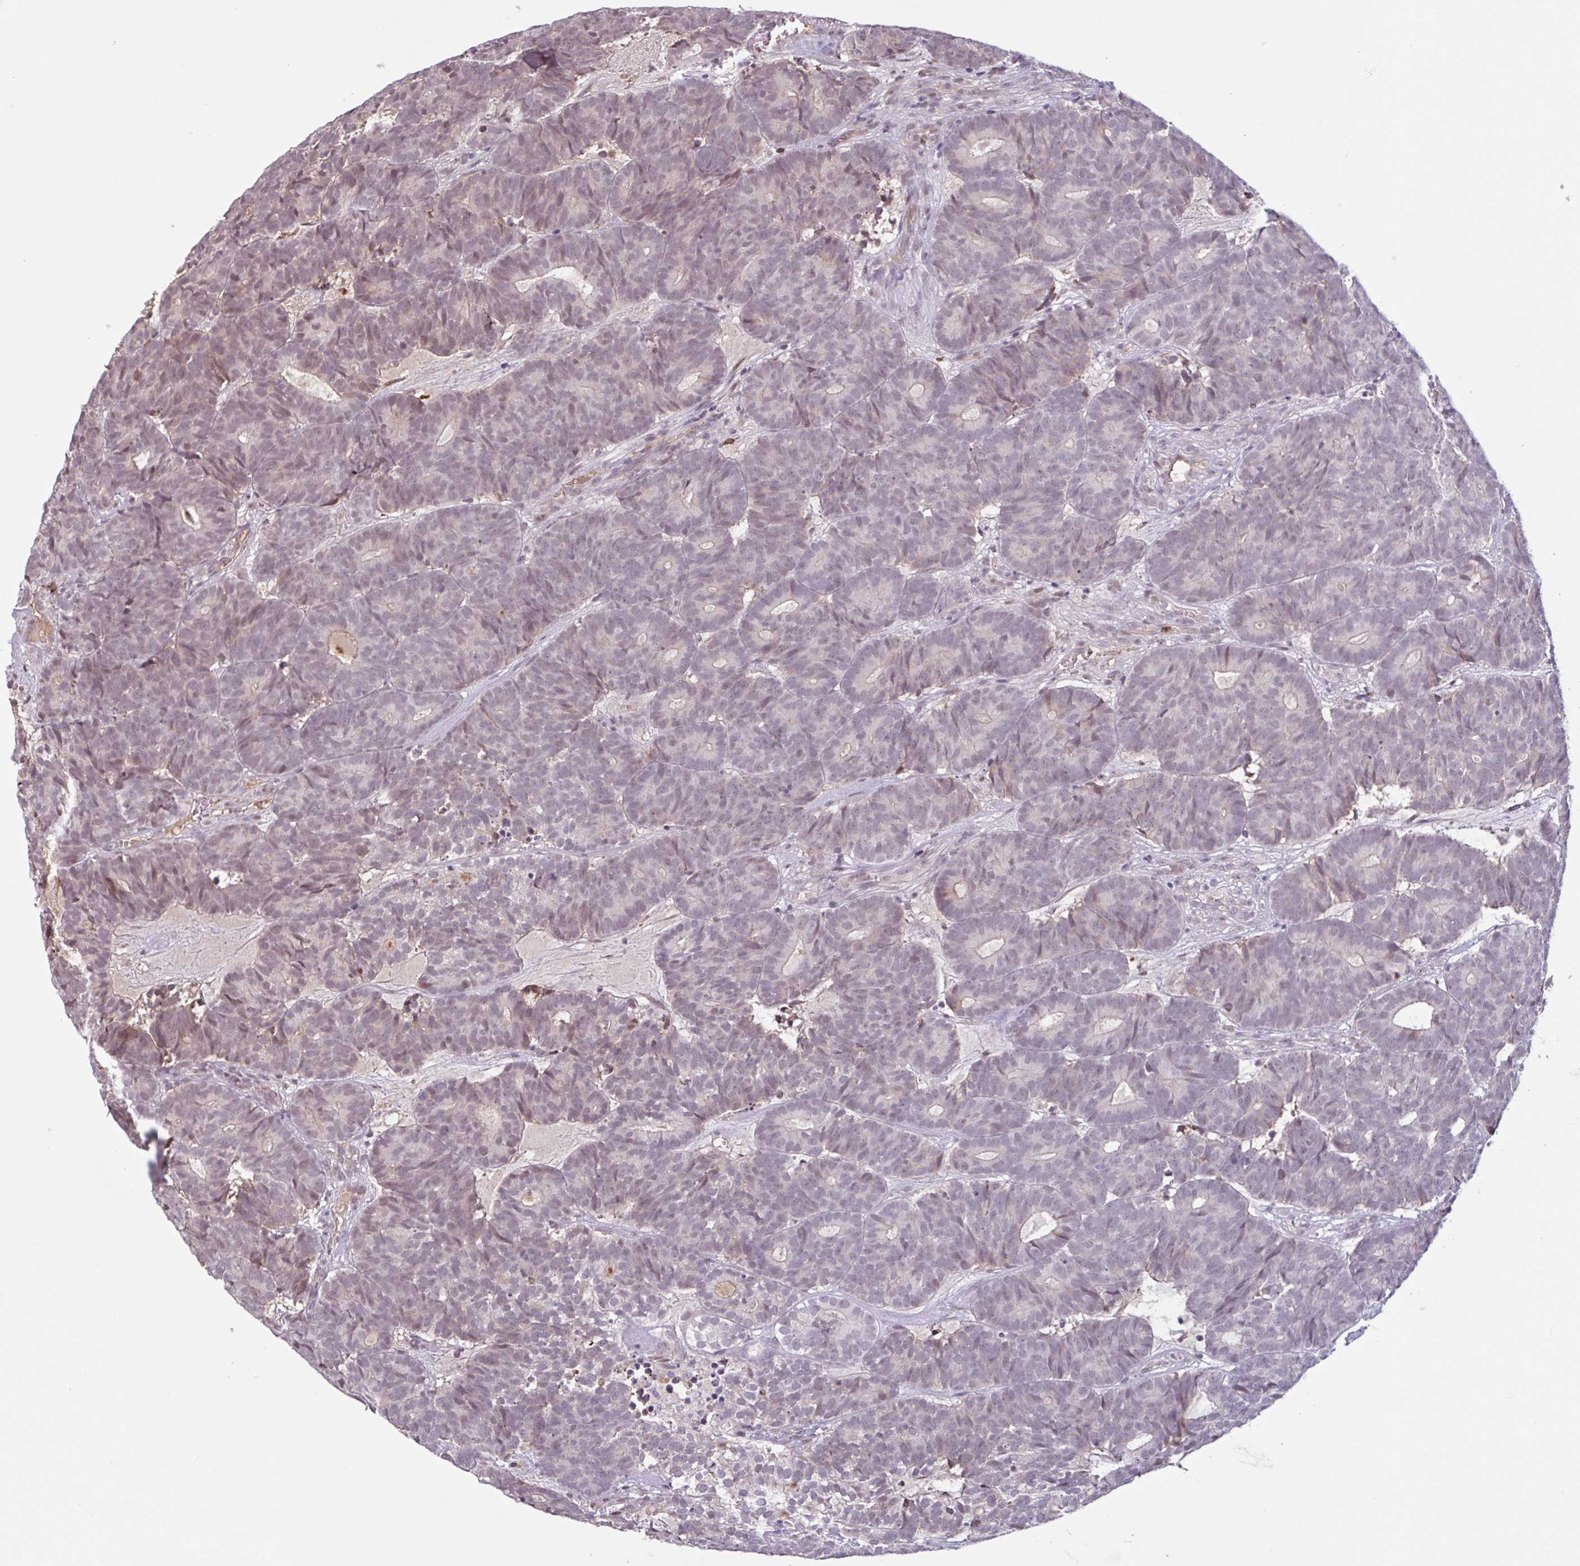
{"staining": {"intensity": "moderate", "quantity": "<25%", "location": "nuclear"}, "tissue": "head and neck cancer", "cell_type": "Tumor cells", "image_type": "cancer", "snomed": [{"axis": "morphology", "description": "Adenocarcinoma, NOS"}, {"axis": "topography", "description": "Head-Neck"}], "caption": "Adenocarcinoma (head and neck) tissue displays moderate nuclear staining in approximately <25% of tumor cells", "gene": "TAF1D", "patient": {"sex": "female", "age": 81}}